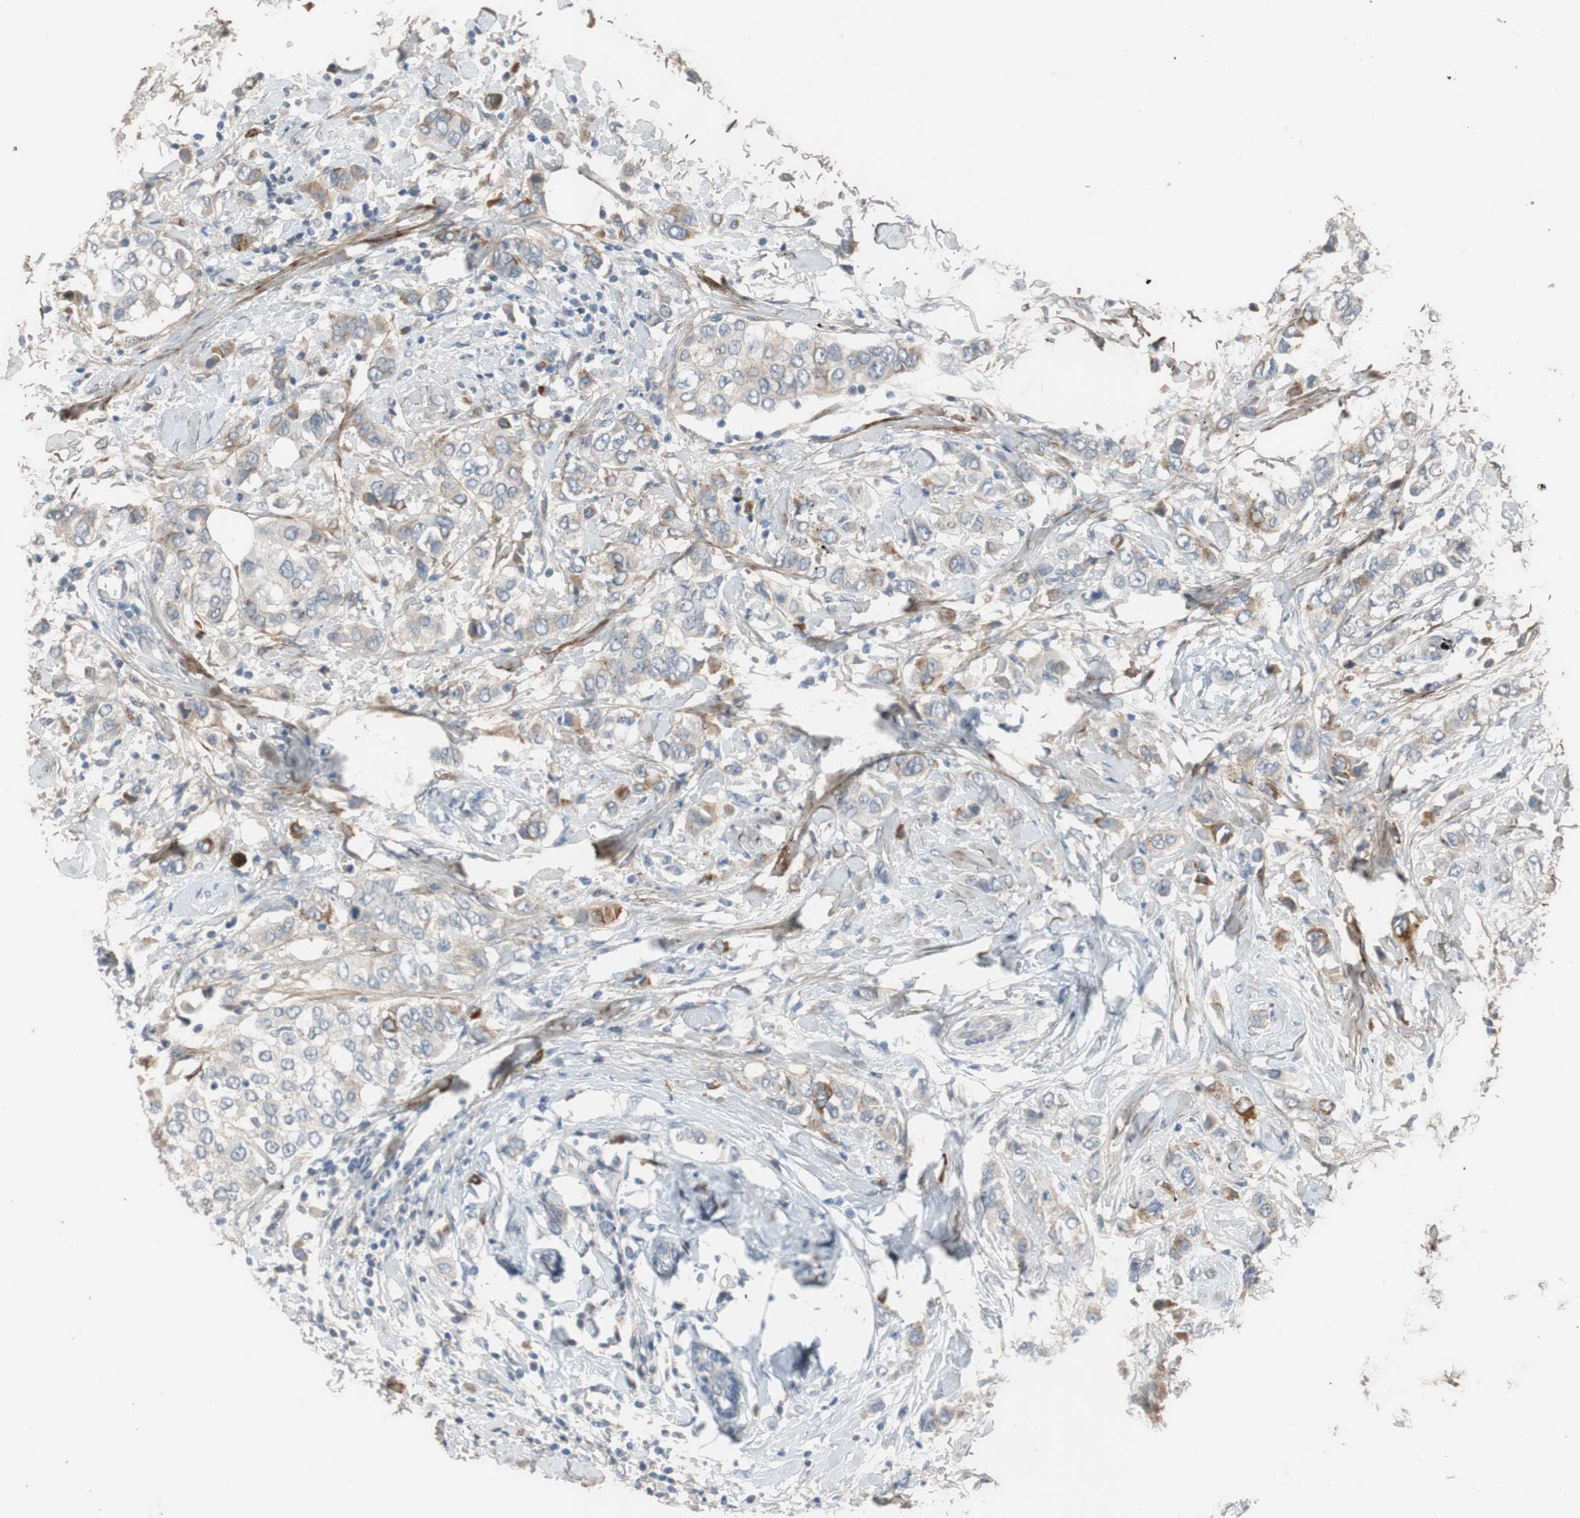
{"staining": {"intensity": "negative", "quantity": "none", "location": "none"}, "tissue": "breast cancer", "cell_type": "Tumor cells", "image_type": "cancer", "snomed": [{"axis": "morphology", "description": "Duct carcinoma"}, {"axis": "topography", "description": "Breast"}], "caption": "IHC of human invasive ductal carcinoma (breast) shows no expression in tumor cells.", "gene": "COL12A1", "patient": {"sex": "female", "age": 50}}